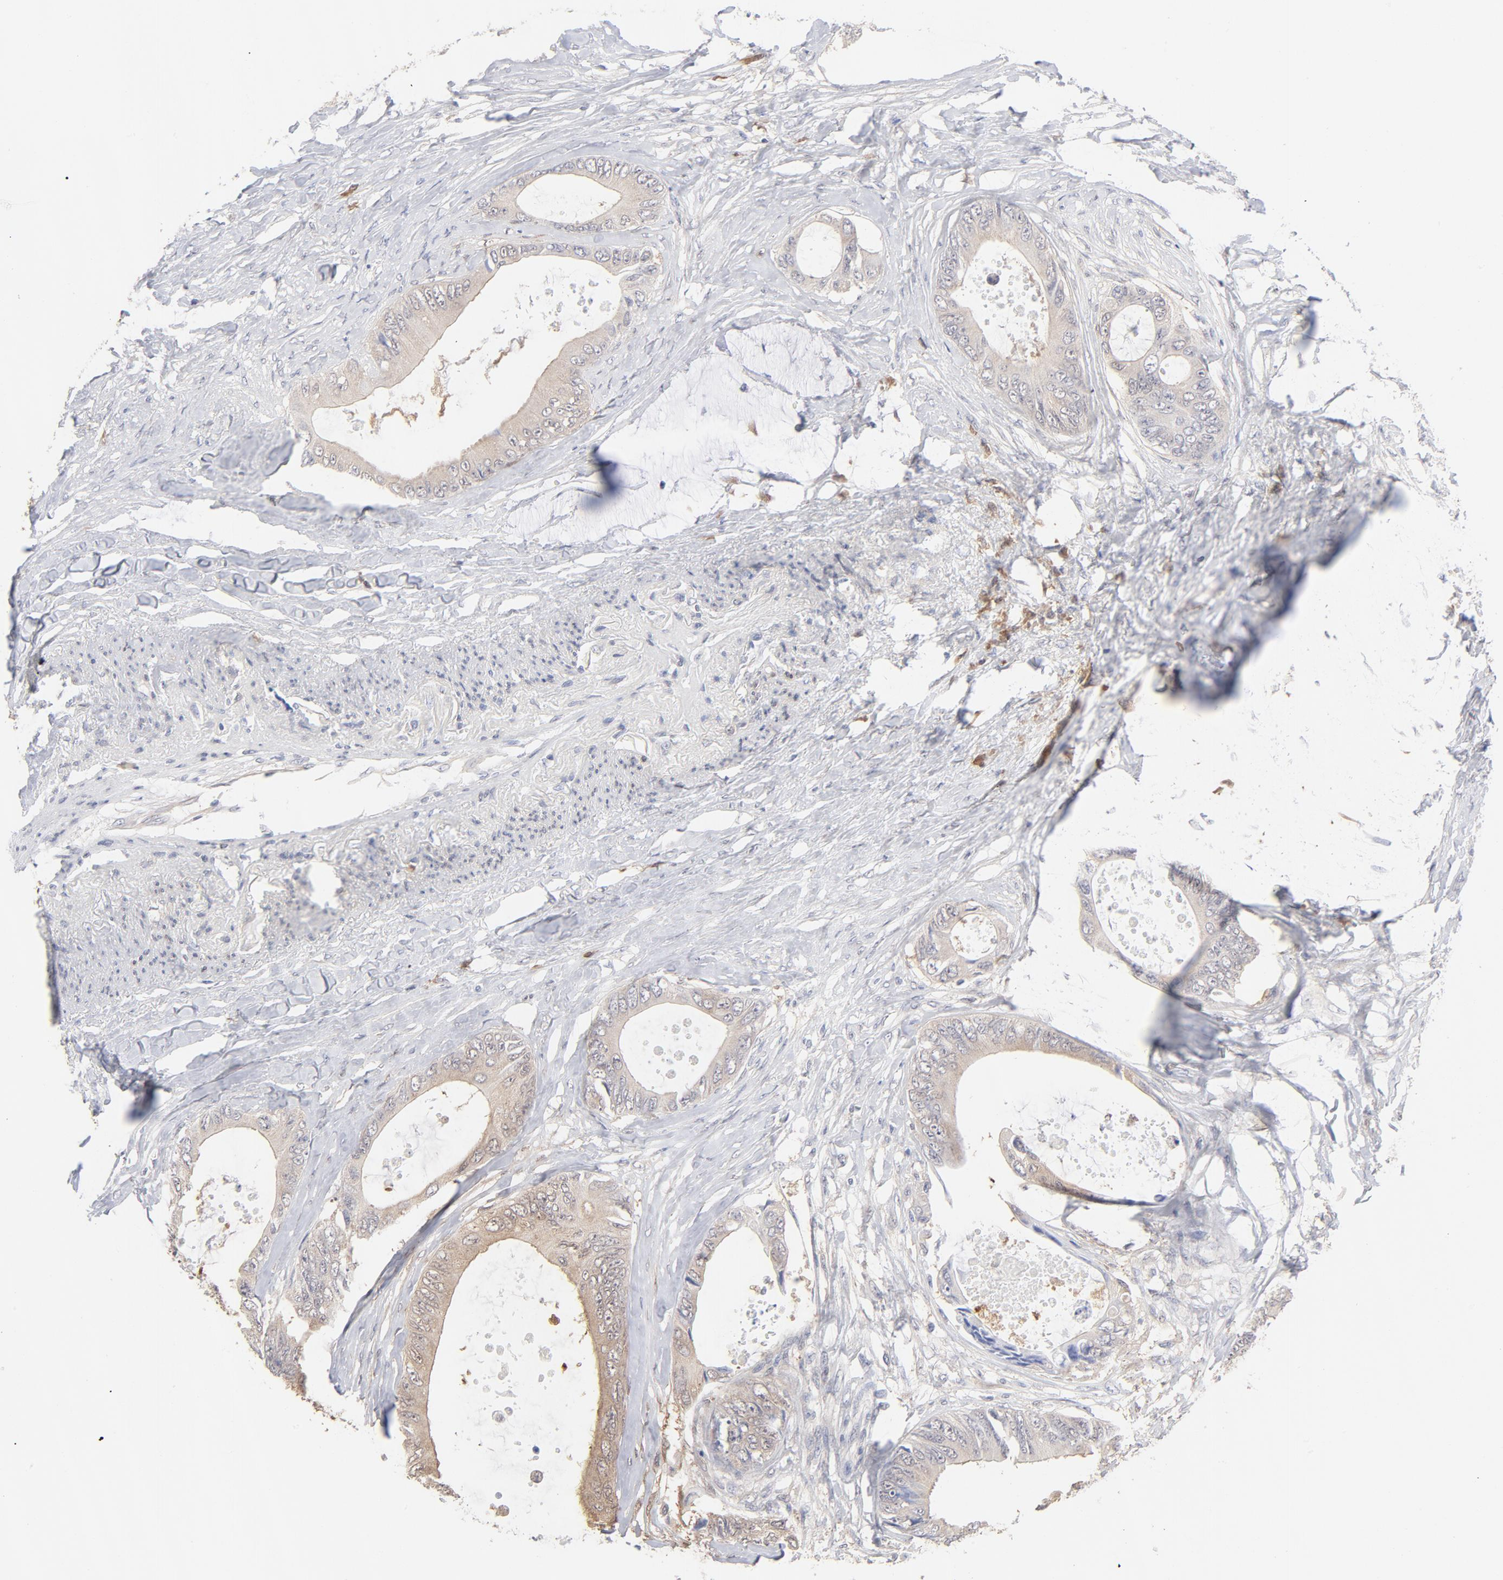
{"staining": {"intensity": "weak", "quantity": "25%-75%", "location": "cytoplasmic/membranous"}, "tissue": "colorectal cancer", "cell_type": "Tumor cells", "image_type": "cancer", "snomed": [{"axis": "morphology", "description": "Normal tissue, NOS"}, {"axis": "morphology", "description": "Adenocarcinoma, NOS"}, {"axis": "topography", "description": "Rectum"}, {"axis": "topography", "description": "Peripheral nerve tissue"}], "caption": "A brown stain labels weak cytoplasmic/membranous positivity of a protein in human colorectal cancer (adenocarcinoma) tumor cells. (DAB IHC, brown staining for protein, blue staining for nuclei).", "gene": "MIF", "patient": {"sex": "female", "age": 77}}